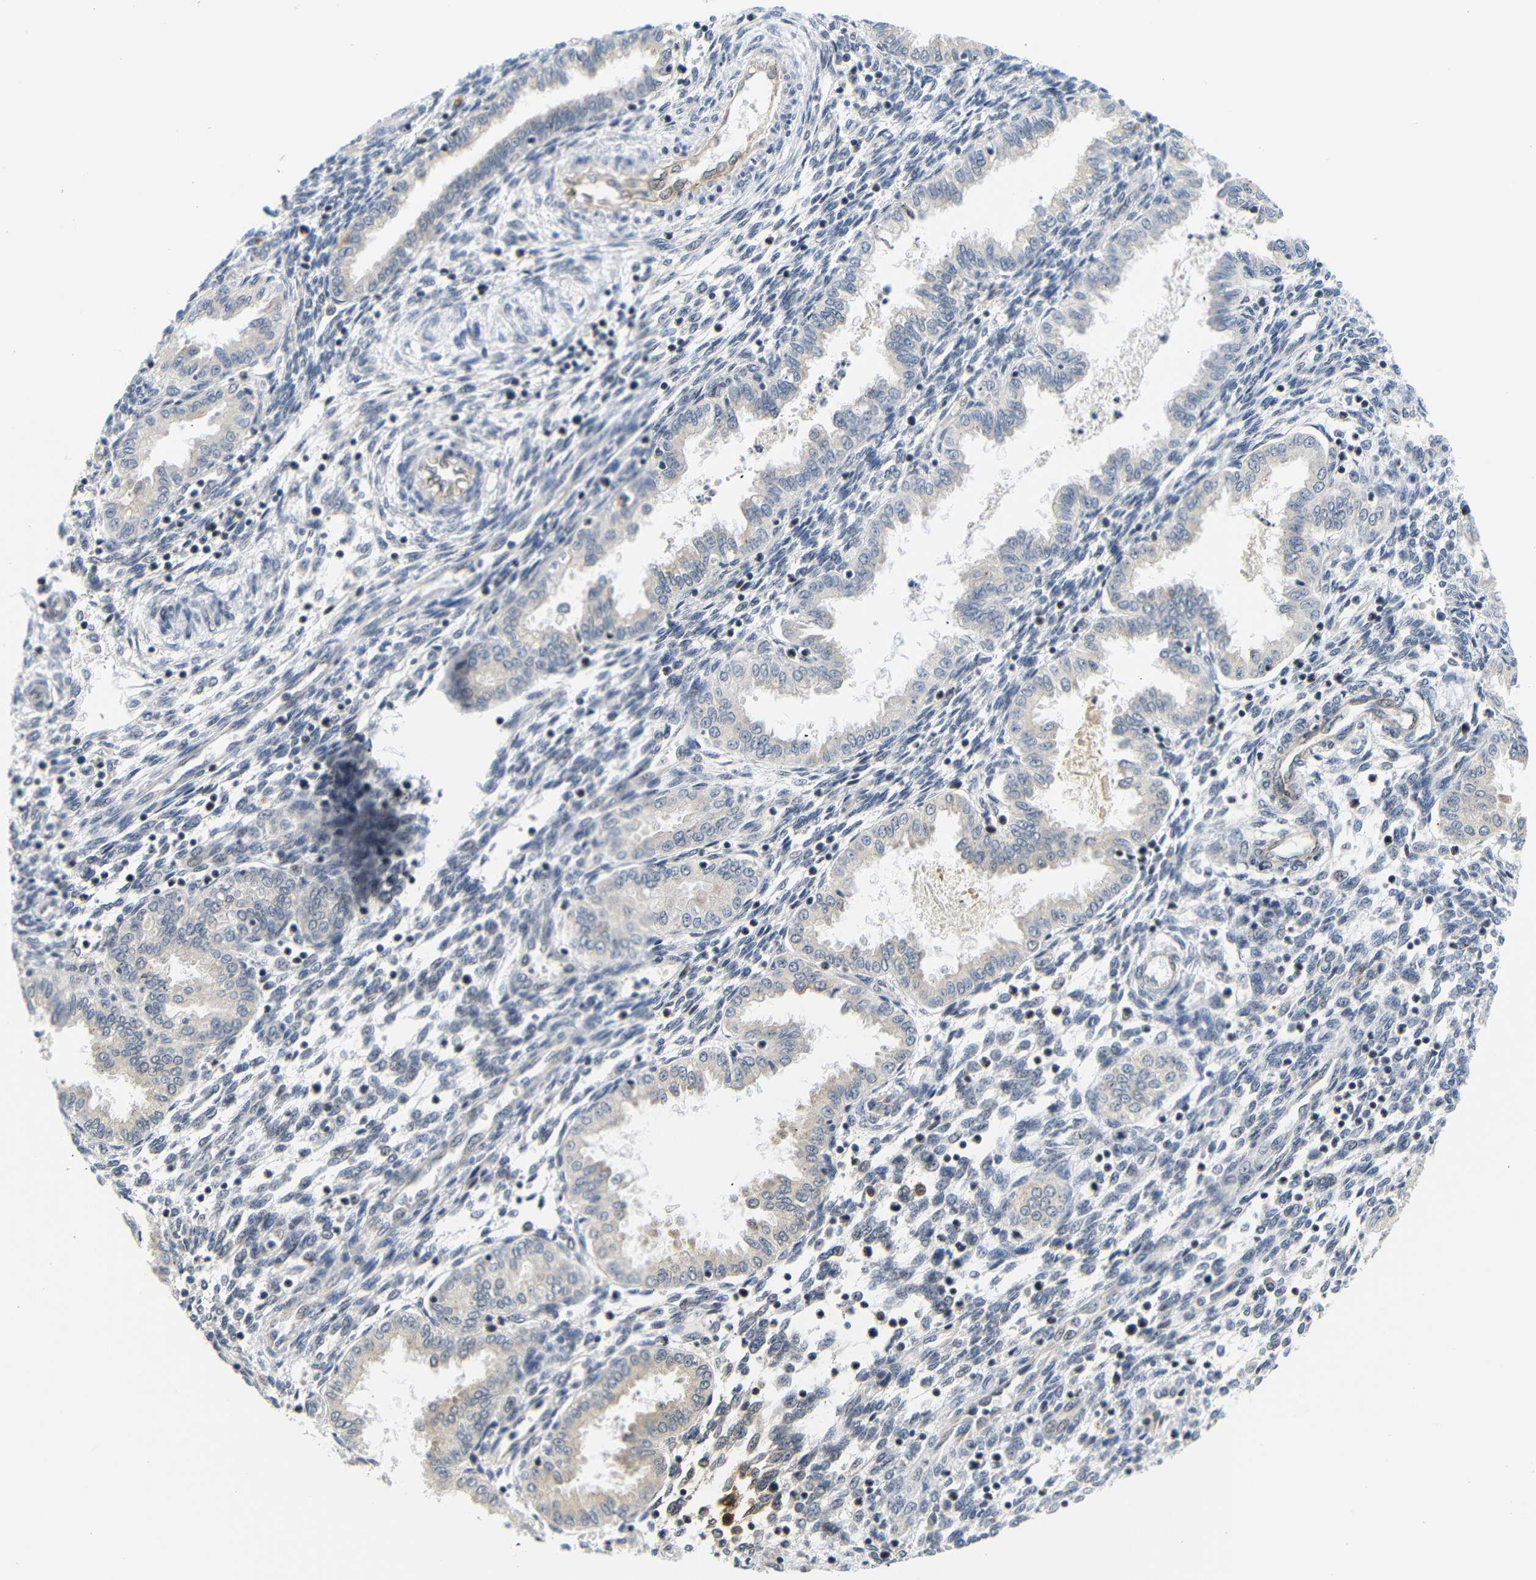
{"staining": {"intensity": "negative", "quantity": "none", "location": "none"}, "tissue": "endometrium", "cell_type": "Cells in endometrial stroma", "image_type": "normal", "snomed": [{"axis": "morphology", "description": "Normal tissue, NOS"}, {"axis": "topography", "description": "Endometrium"}], "caption": "This is an immunohistochemistry micrograph of unremarkable human endometrium. There is no positivity in cells in endometrial stroma.", "gene": "GJA5", "patient": {"sex": "female", "age": 33}}